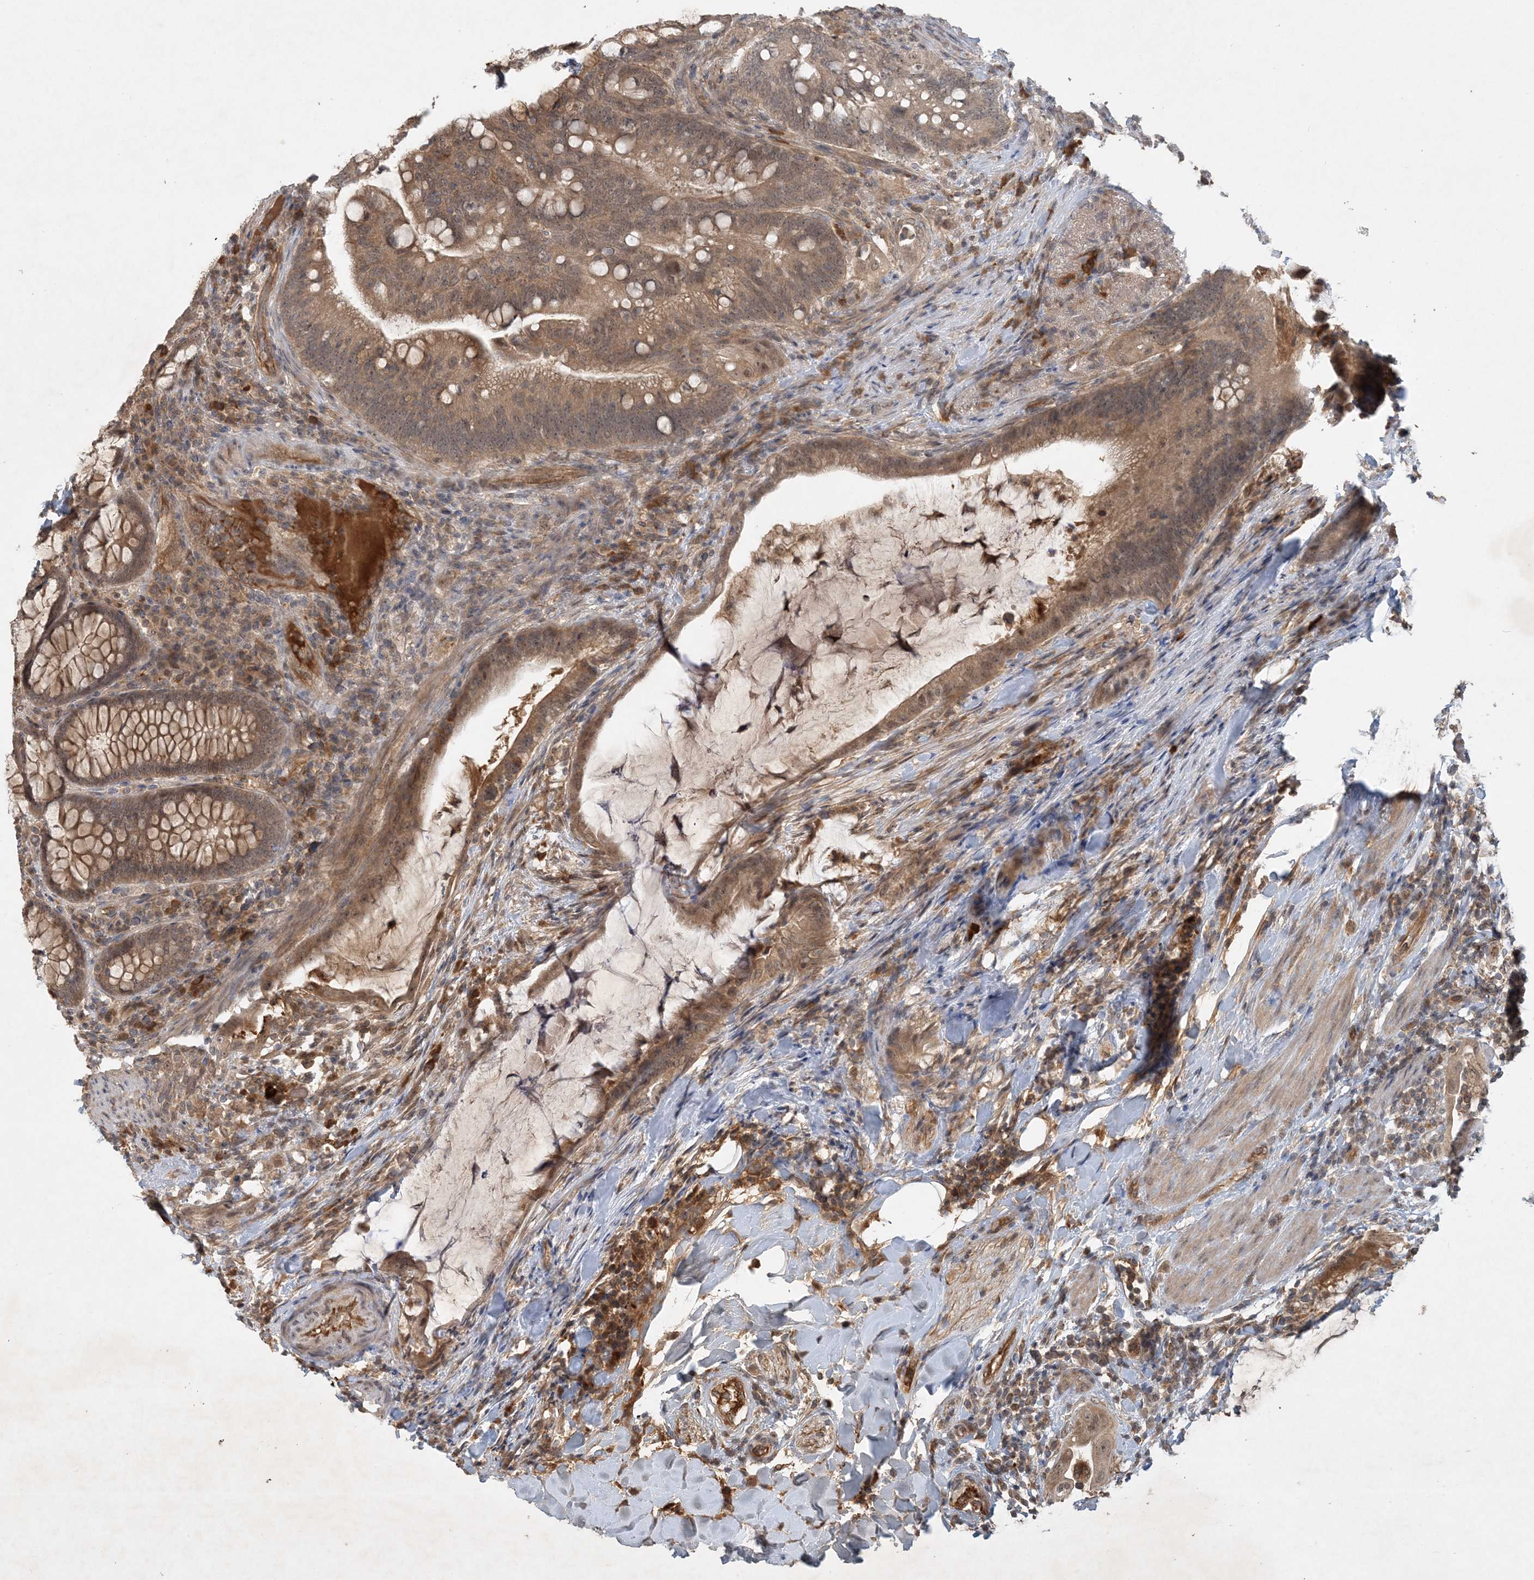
{"staining": {"intensity": "moderate", "quantity": ">75%", "location": "cytoplasmic/membranous,nuclear"}, "tissue": "colorectal cancer", "cell_type": "Tumor cells", "image_type": "cancer", "snomed": [{"axis": "morphology", "description": "Adenocarcinoma, NOS"}, {"axis": "topography", "description": "Colon"}], "caption": "Protein staining shows moderate cytoplasmic/membranous and nuclear expression in approximately >75% of tumor cells in colorectal adenocarcinoma.", "gene": "ZCCHC4", "patient": {"sex": "female", "age": 66}}